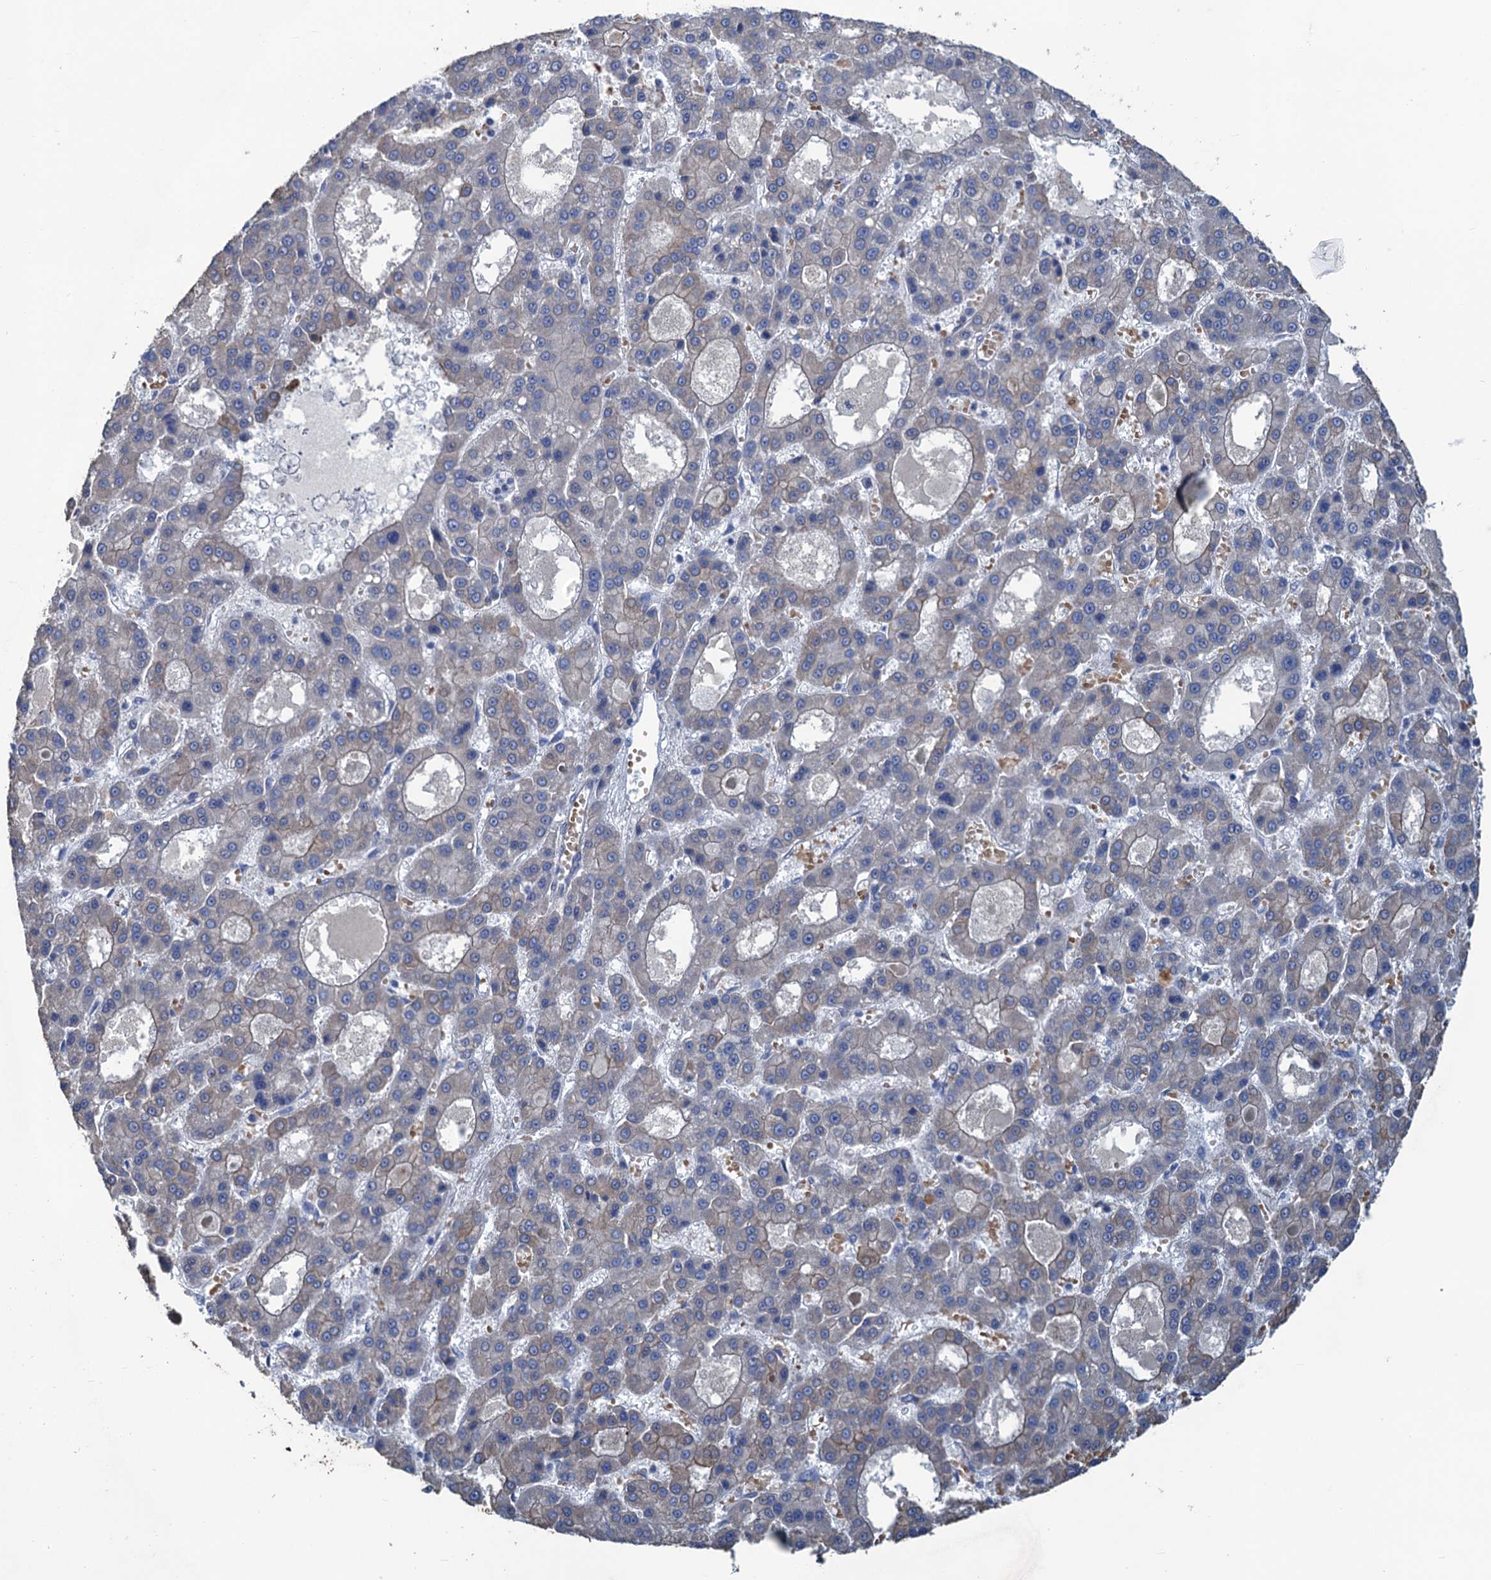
{"staining": {"intensity": "negative", "quantity": "none", "location": "none"}, "tissue": "liver cancer", "cell_type": "Tumor cells", "image_type": "cancer", "snomed": [{"axis": "morphology", "description": "Carcinoma, Hepatocellular, NOS"}, {"axis": "topography", "description": "Liver"}], "caption": "Immunohistochemical staining of human liver hepatocellular carcinoma exhibits no significant expression in tumor cells.", "gene": "SMCO3", "patient": {"sex": "male", "age": 70}}